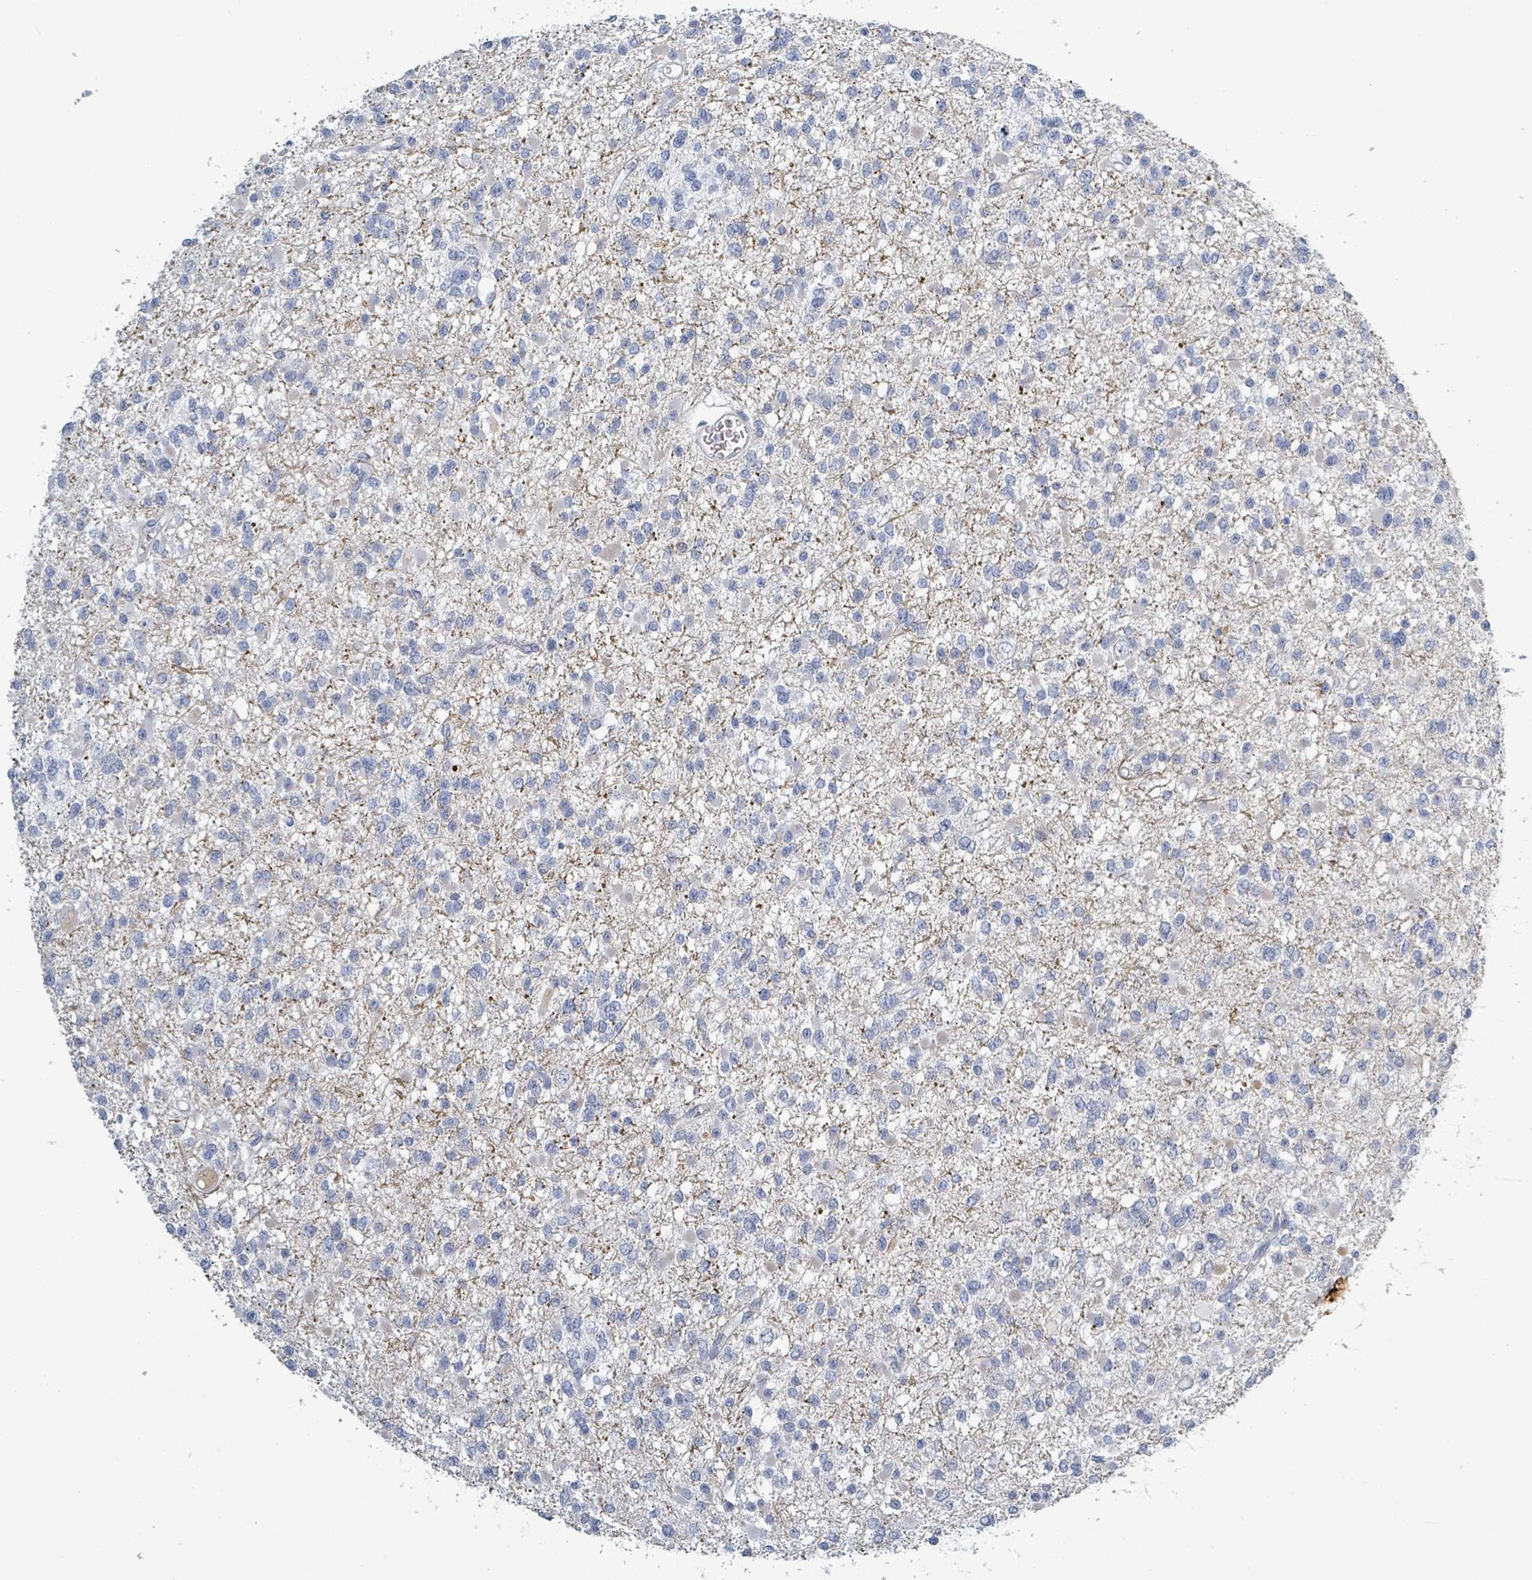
{"staining": {"intensity": "negative", "quantity": "none", "location": "none"}, "tissue": "glioma", "cell_type": "Tumor cells", "image_type": "cancer", "snomed": [{"axis": "morphology", "description": "Glioma, malignant, Low grade"}, {"axis": "topography", "description": "Brain"}], "caption": "IHC image of neoplastic tissue: low-grade glioma (malignant) stained with DAB (3,3'-diaminobenzidine) shows no significant protein staining in tumor cells.", "gene": "RAB33B", "patient": {"sex": "female", "age": 22}}